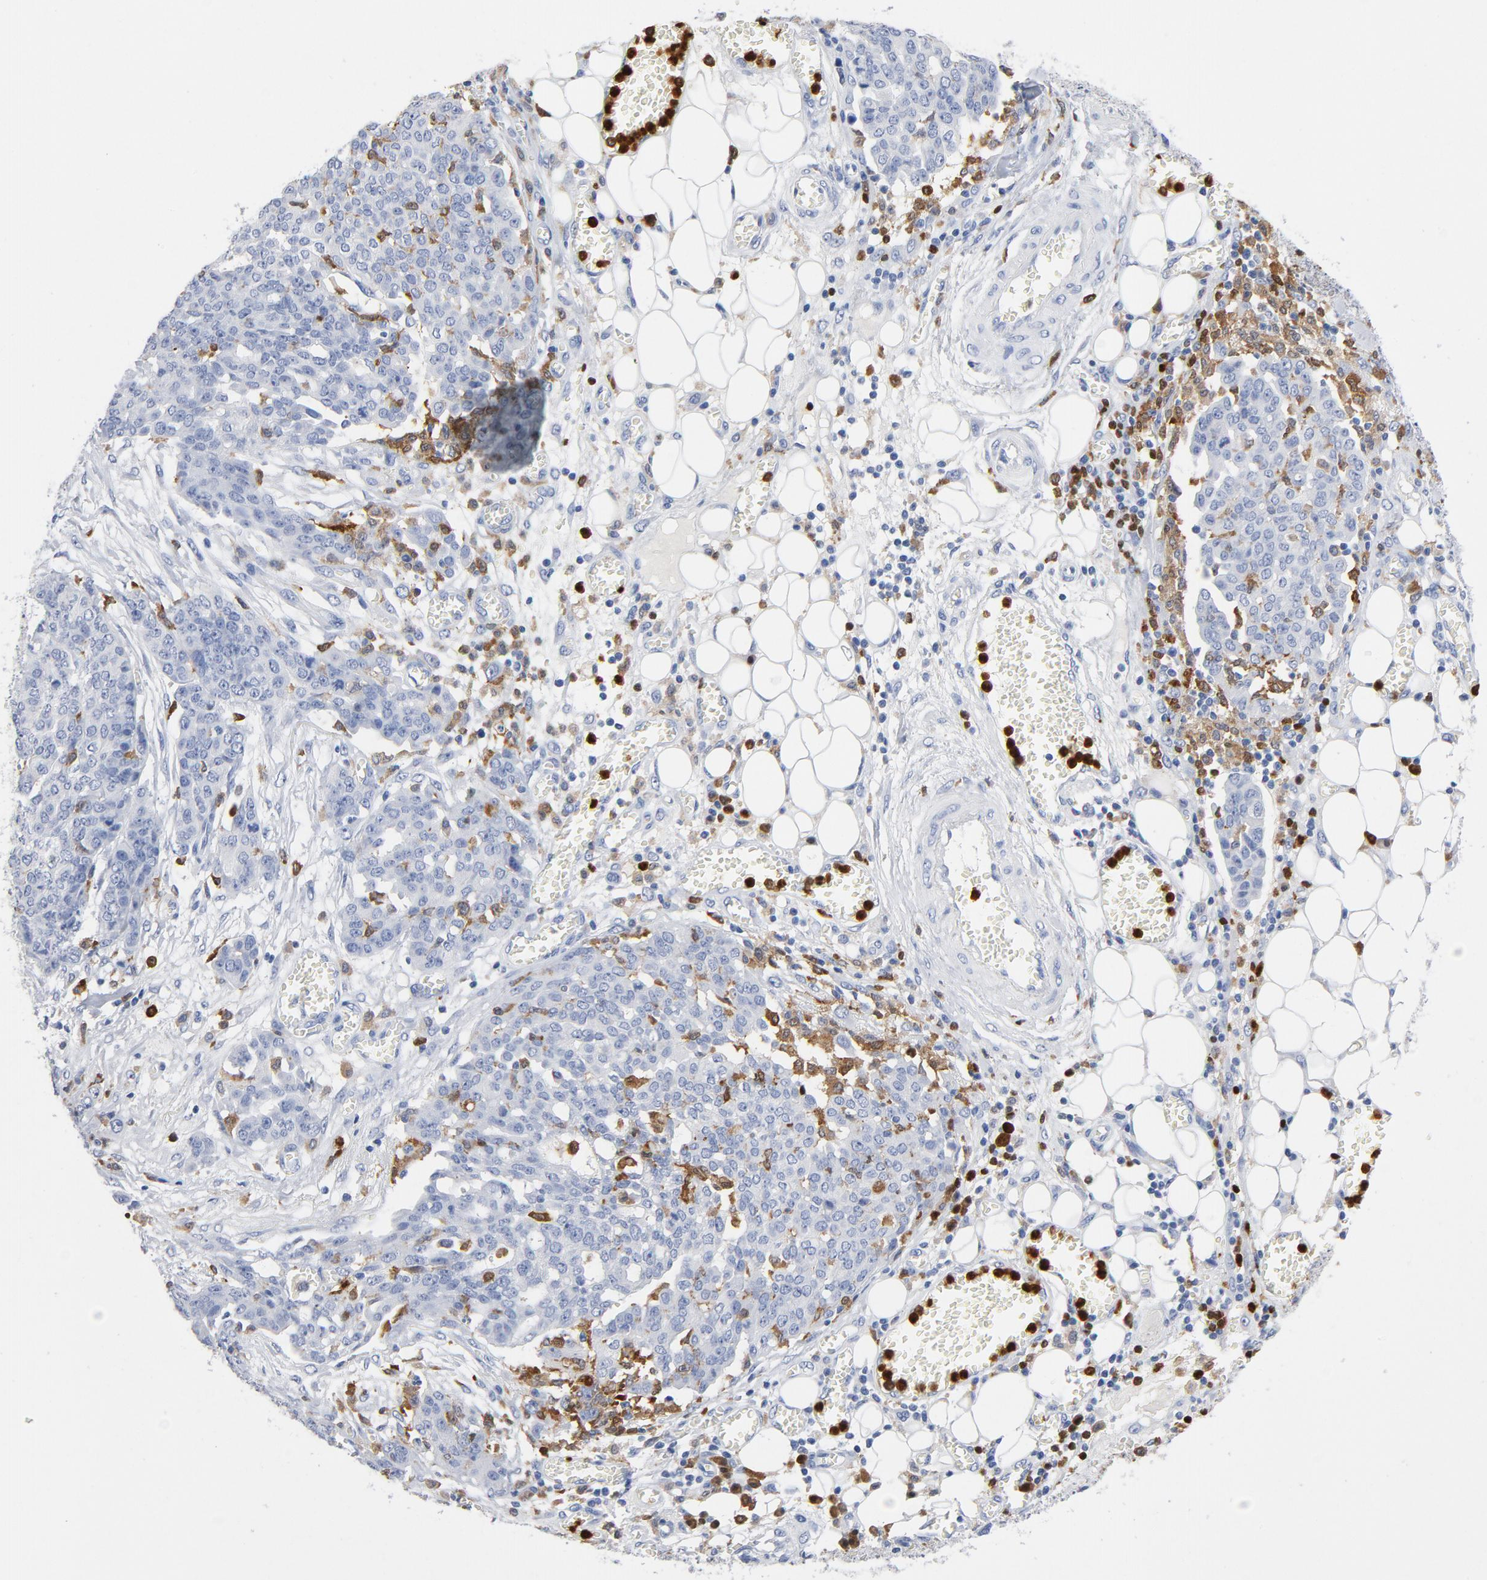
{"staining": {"intensity": "negative", "quantity": "none", "location": "none"}, "tissue": "ovarian cancer", "cell_type": "Tumor cells", "image_type": "cancer", "snomed": [{"axis": "morphology", "description": "Cystadenocarcinoma, serous, NOS"}, {"axis": "topography", "description": "Soft tissue"}, {"axis": "topography", "description": "Ovary"}], "caption": "A high-resolution micrograph shows IHC staining of ovarian cancer, which reveals no significant expression in tumor cells.", "gene": "NCF1", "patient": {"sex": "female", "age": 57}}